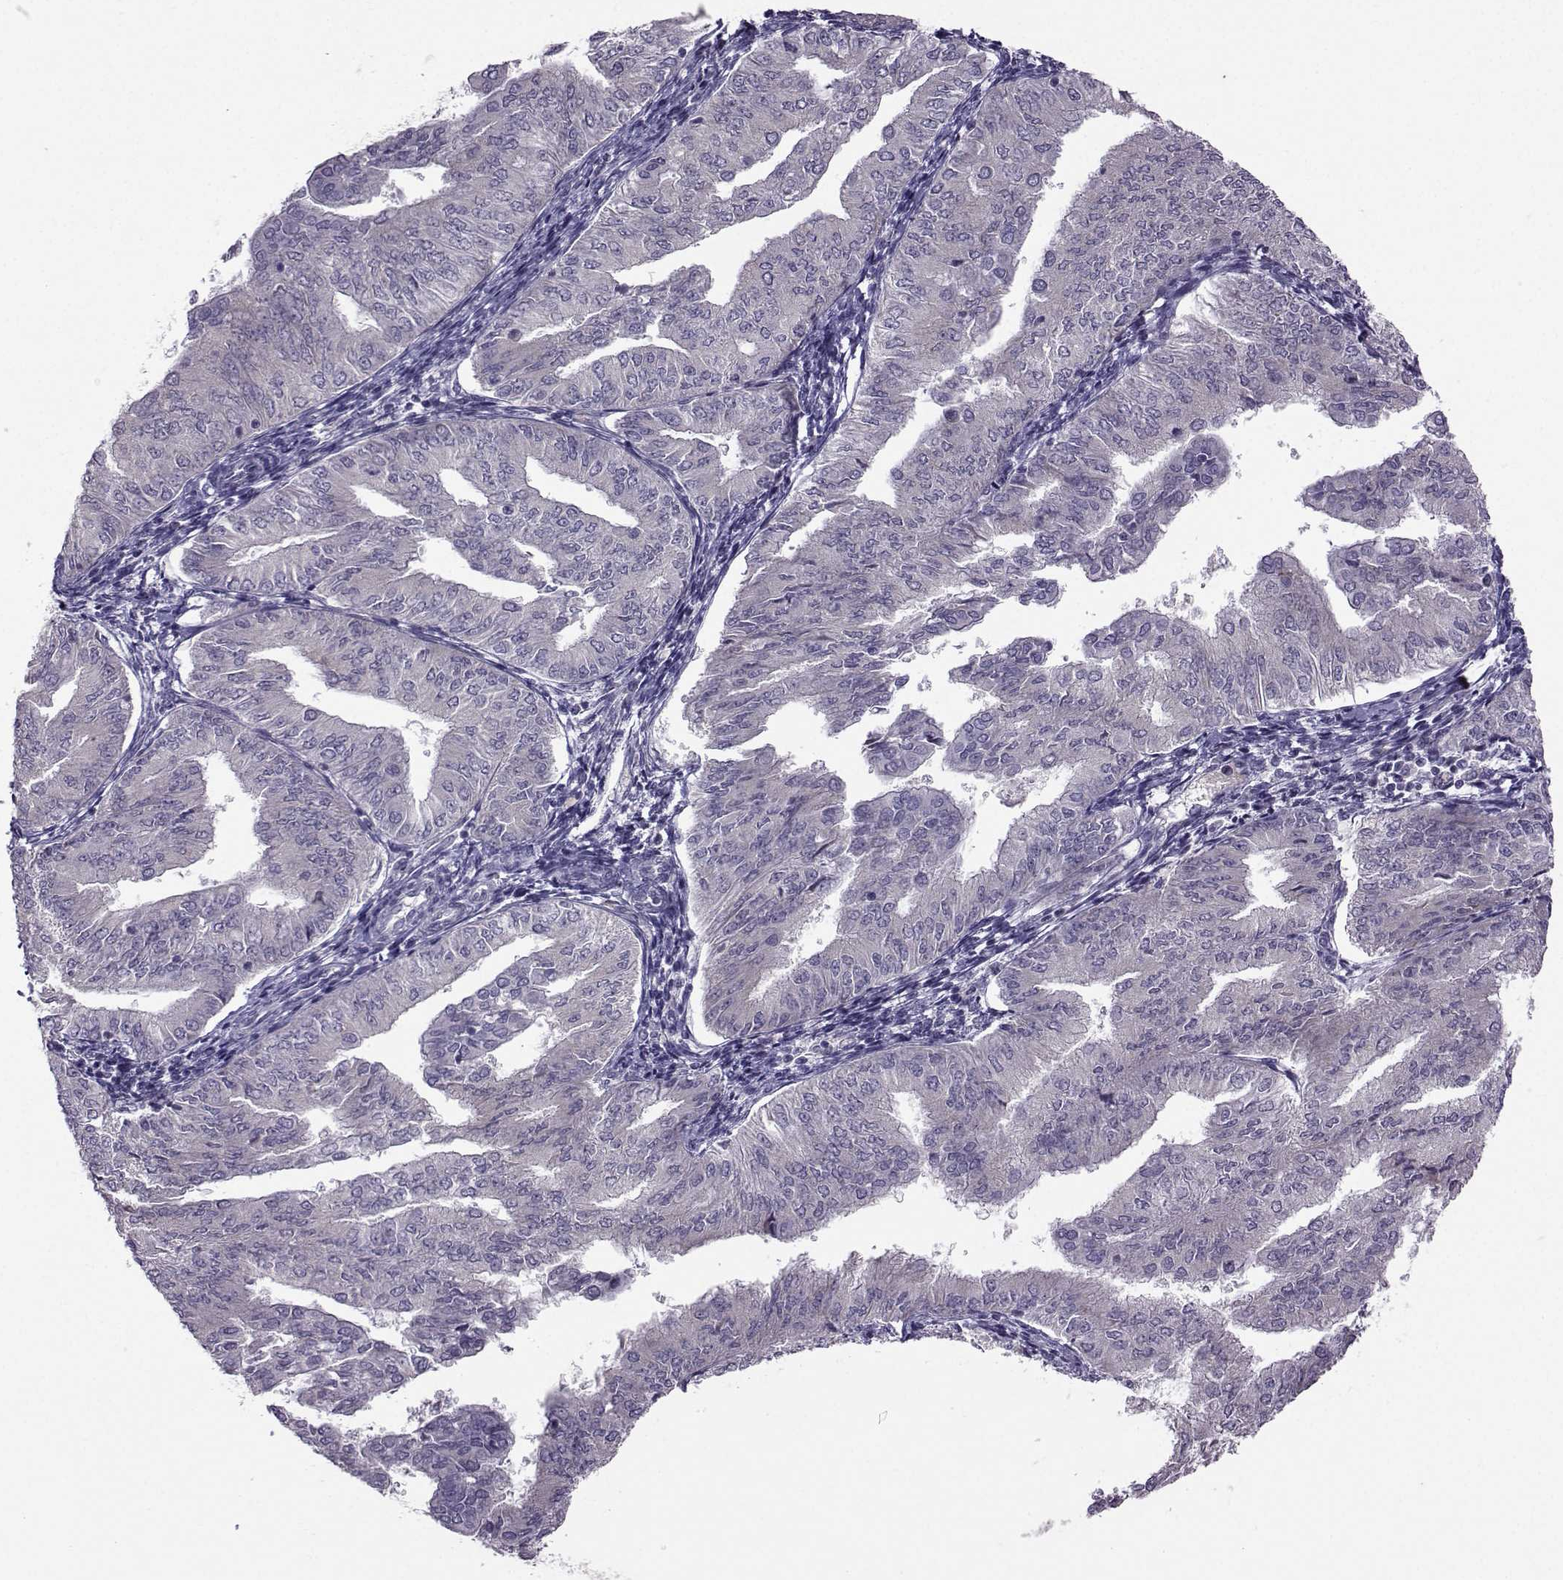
{"staining": {"intensity": "negative", "quantity": "none", "location": "none"}, "tissue": "endometrial cancer", "cell_type": "Tumor cells", "image_type": "cancer", "snomed": [{"axis": "morphology", "description": "Adenocarcinoma, NOS"}, {"axis": "topography", "description": "Endometrium"}], "caption": "The image reveals no staining of tumor cells in endometrial cancer (adenocarcinoma). (DAB (3,3'-diaminobenzidine) immunohistochemistry, high magnification).", "gene": "FCAMR", "patient": {"sex": "female", "age": 53}}